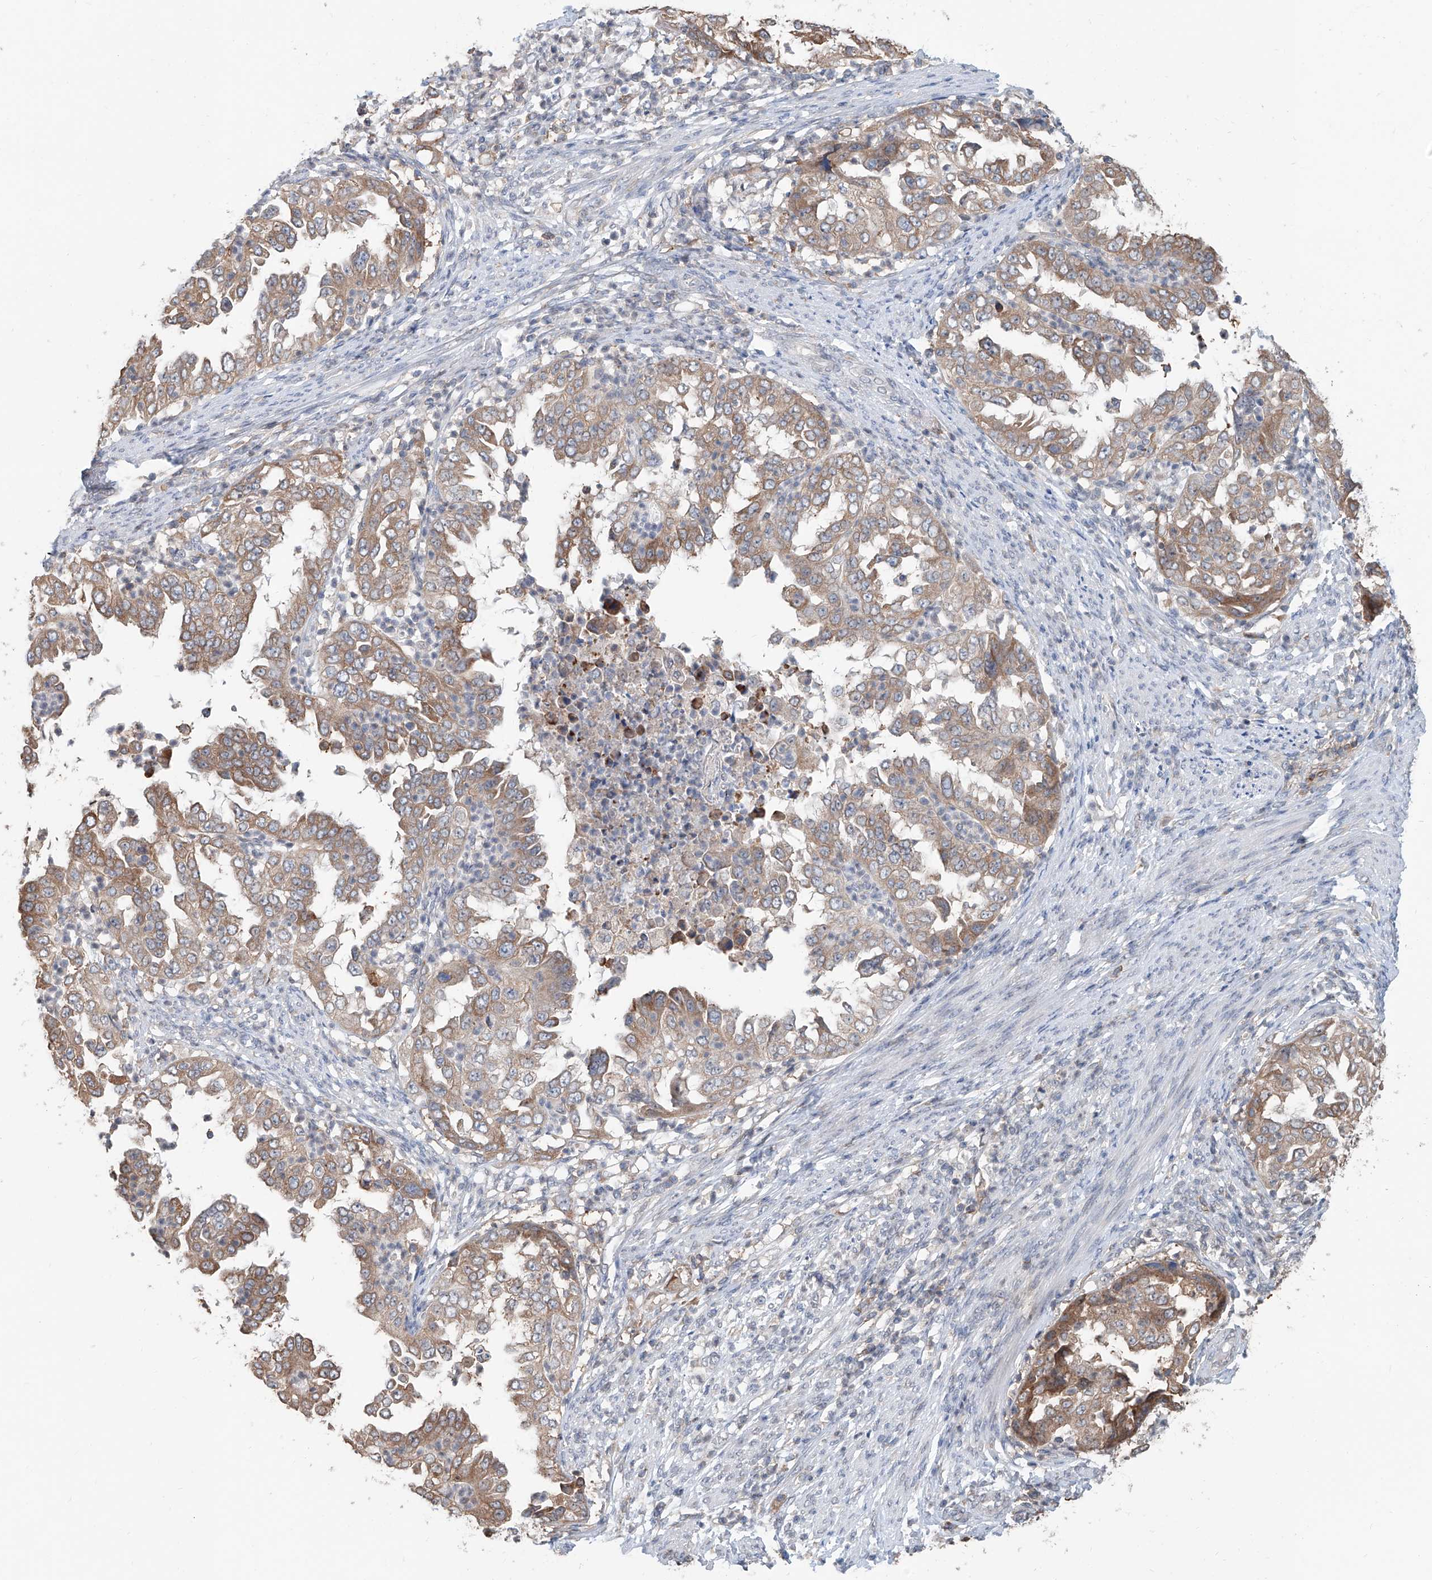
{"staining": {"intensity": "moderate", "quantity": ">75%", "location": "cytoplasmic/membranous"}, "tissue": "endometrial cancer", "cell_type": "Tumor cells", "image_type": "cancer", "snomed": [{"axis": "morphology", "description": "Adenocarcinoma, NOS"}, {"axis": "topography", "description": "Endometrium"}], "caption": "Adenocarcinoma (endometrial) stained for a protein (brown) displays moderate cytoplasmic/membranous positive expression in about >75% of tumor cells.", "gene": "KCNK10", "patient": {"sex": "female", "age": 85}}